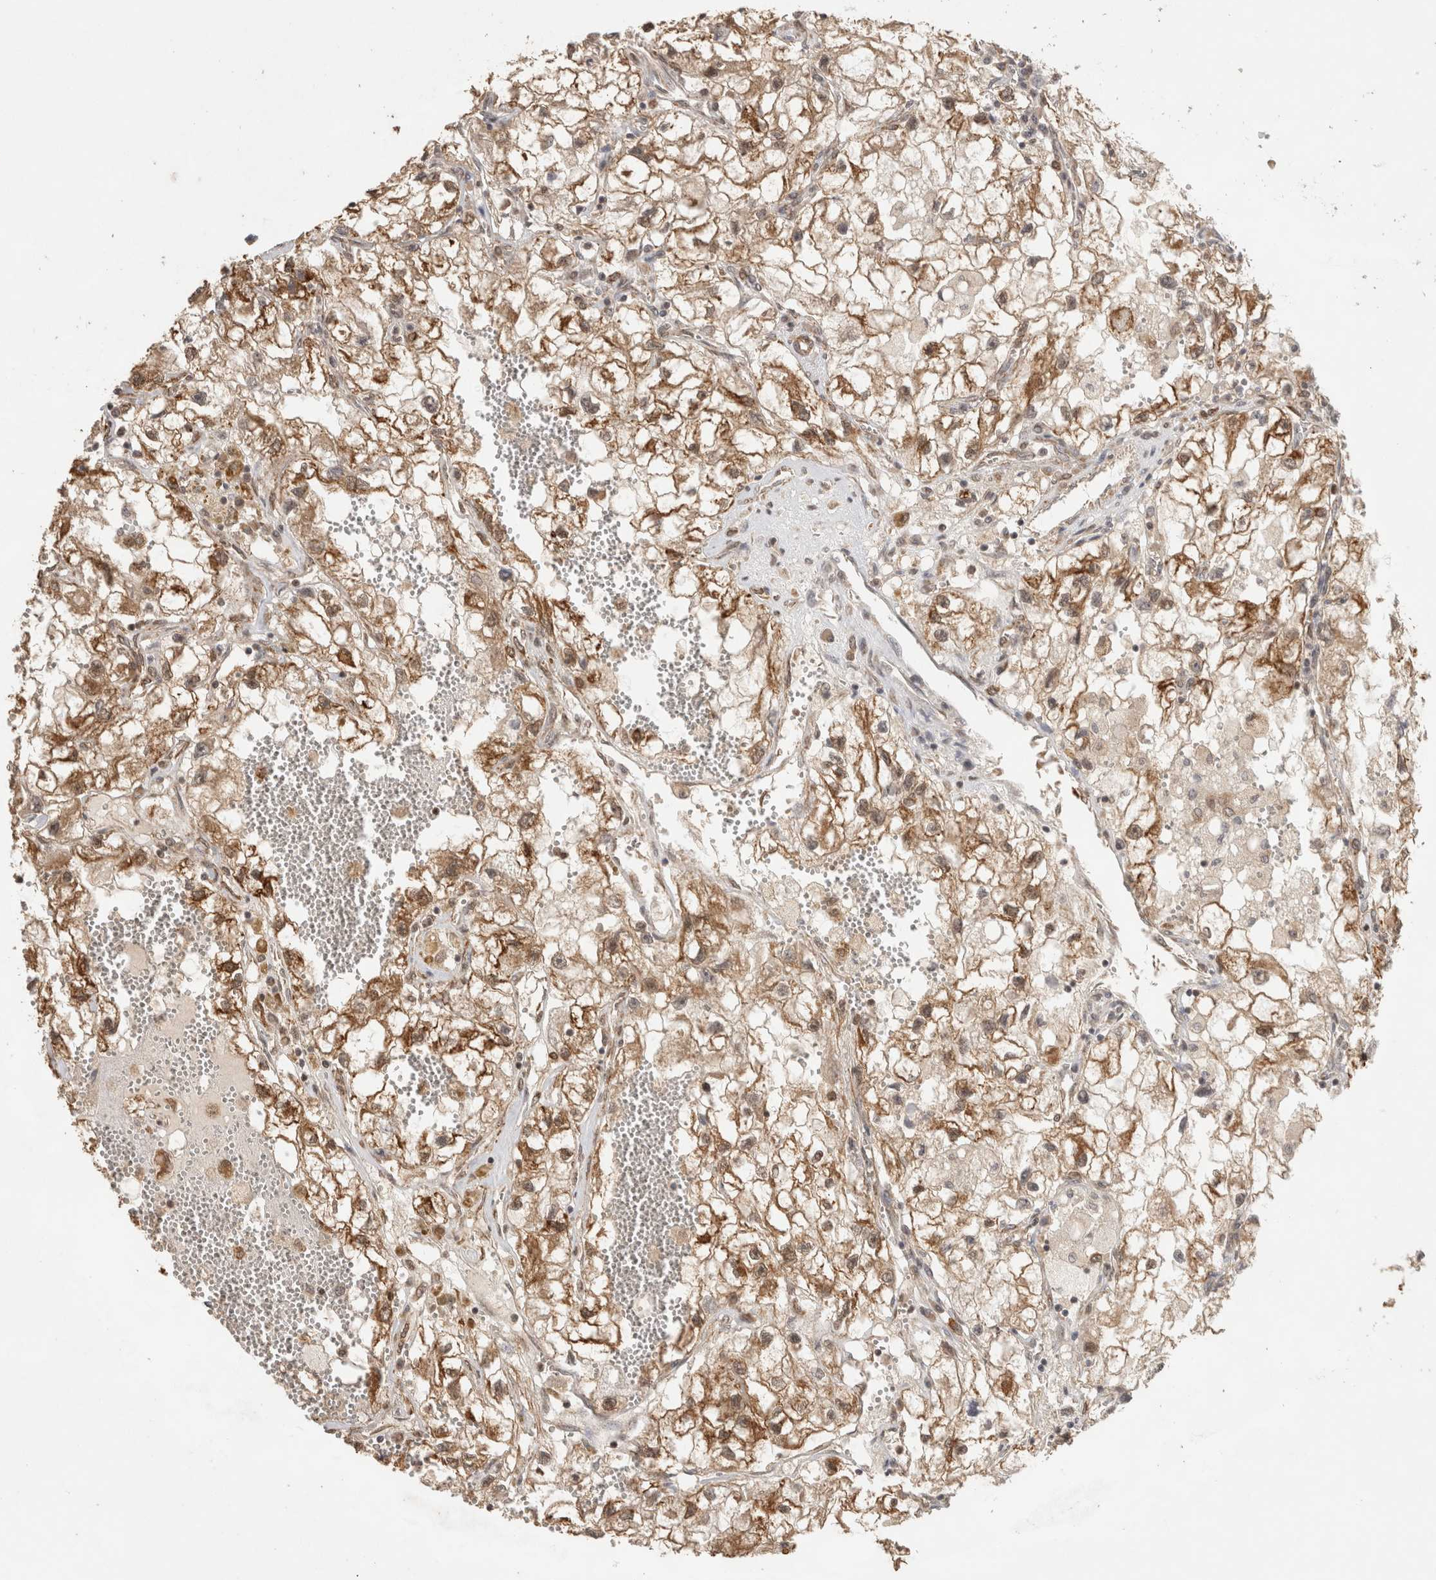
{"staining": {"intensity": "moderate", "quantity": ">75%", "location": "cytoplasmic/membranous"}, "tissue": "renal cancer", "cell_type": "Tumor cells", "image_type": "cancer", "snomed": [{"axis": "morphology", "description": "Adenocarcinoma, NOS"}, {"axis": "topography", "description": "Kidney"}], "caption": "This is a photomicrograph of IHC staining of renal cancer, which shows moderate expression in the cytoplasmic/membranous of tumor cells.", "gene": "BNIP3L", "patient": {"sex": "female", "age": 70}}